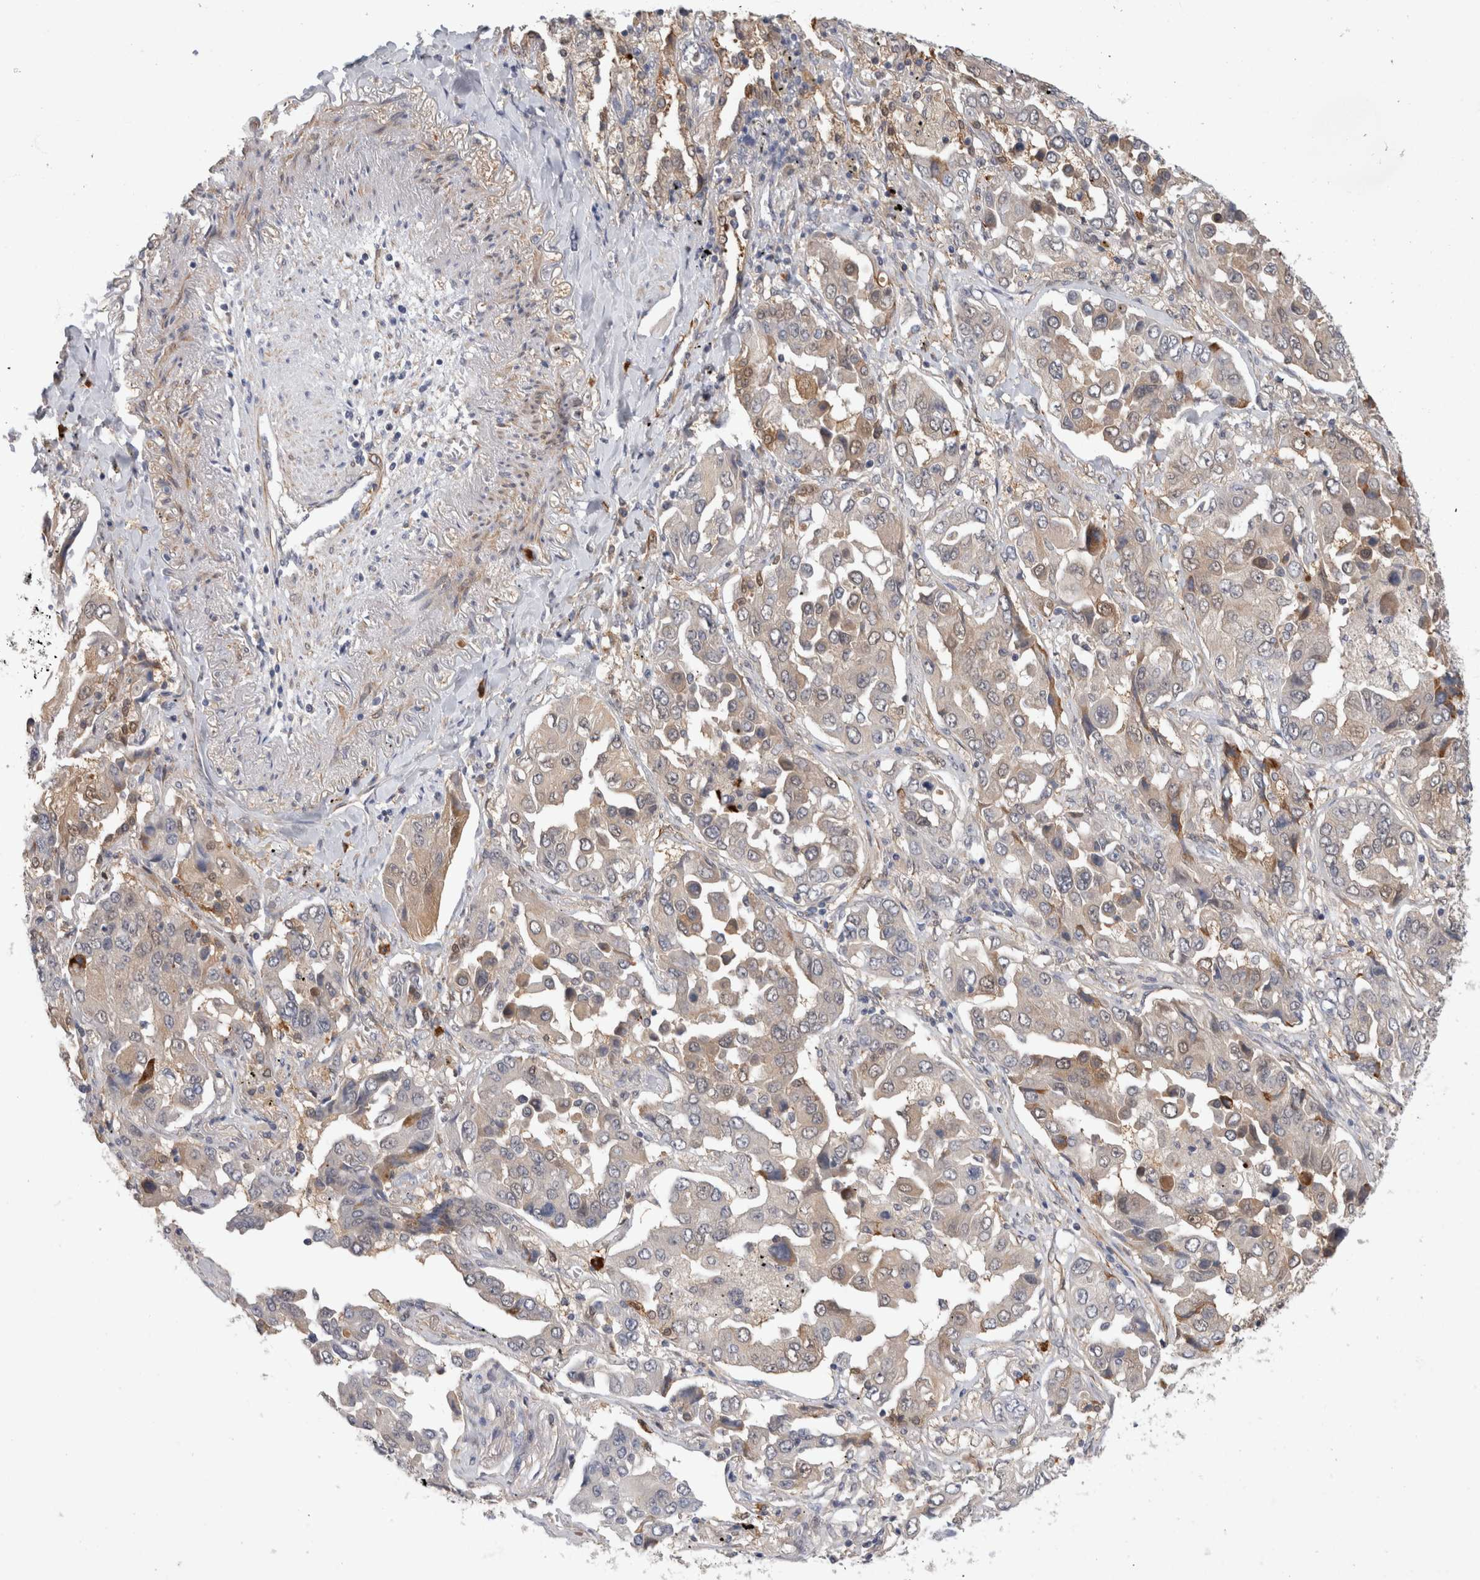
{"staining": {"intensity": "weak", "quantity": "25%-75%", "location": "cytoplasmic/membranous"}, "tissue": "lung cancer", "cell_type": "Tumor cells", "image_type": "cancer", "snomed": [{"axis": "morphology", "description": "Adenocarcinoma, NOS"}, {"axis": "topography", "description": "Lung"}], "caption": "Weak cytoplasmic/membranous positivity for a protein is seen in approximately 25%-75% of tumor cells of lung cancer using IHC.", "gene": "PGM1", "patient": {"sex": "female", "age": 65}}